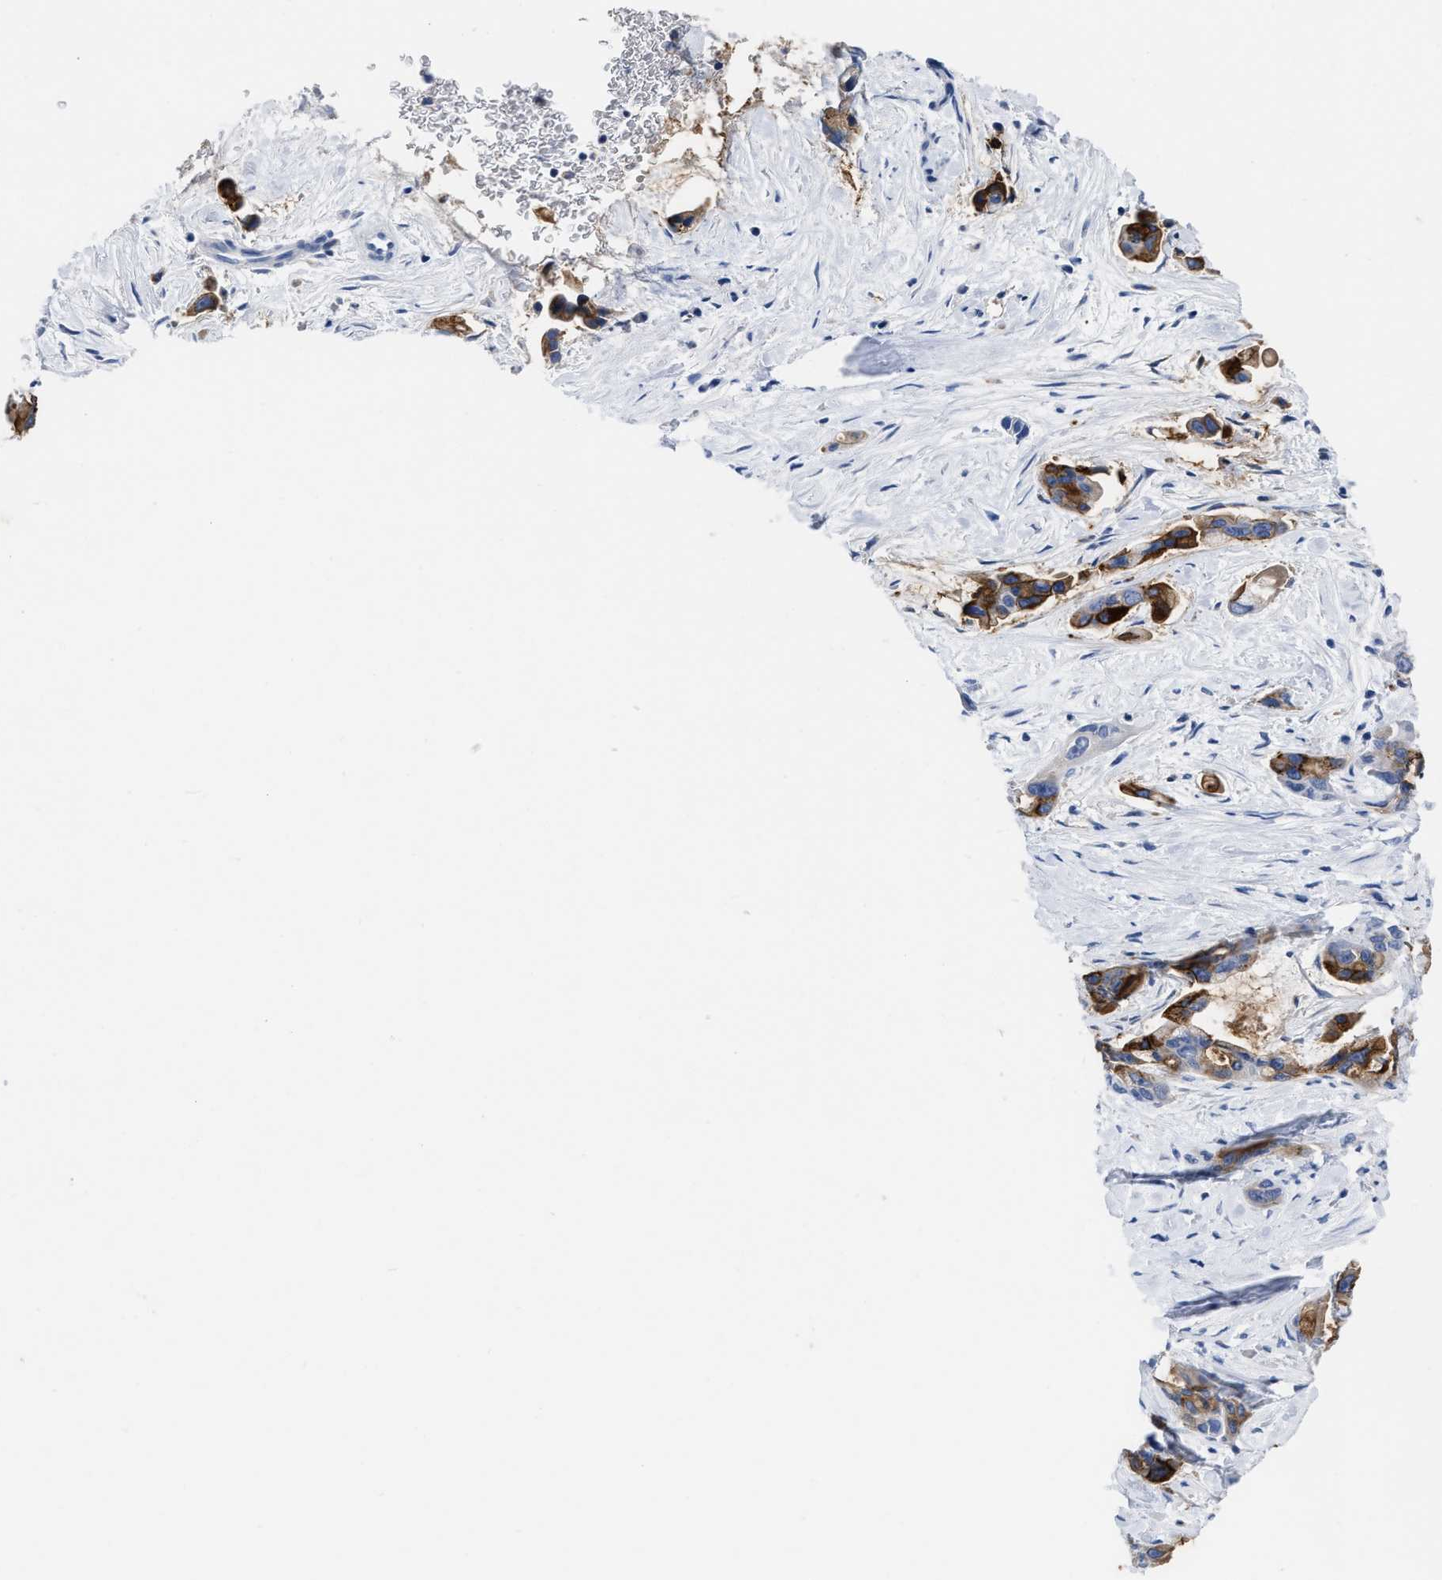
{"staining": {"intensity": "strong", "quantity": "<25%", "location": "cytoplasmic/membranous"}, "tissue": "pancreatic cancer", "cell_type": "Tumor cells", "image_type": "cancer", "snomed": [{"axis": "morphology", "description": "Adenocarcinoma, NOS"}, {"axis": "topography", "description": "Pancreas"}], "caption": "Brown immunohistochemical staining in pancreatic cancer reveals strong cytoplasmic/membranous staining in approximately <25% of tumor cells. (DAB (3,3'-diaminobenzidine) IHC, brown staining for protein, blue staining for nuclei).", "gene": "CEACAM5", "patient": {"sex": "male", "age": 53}}